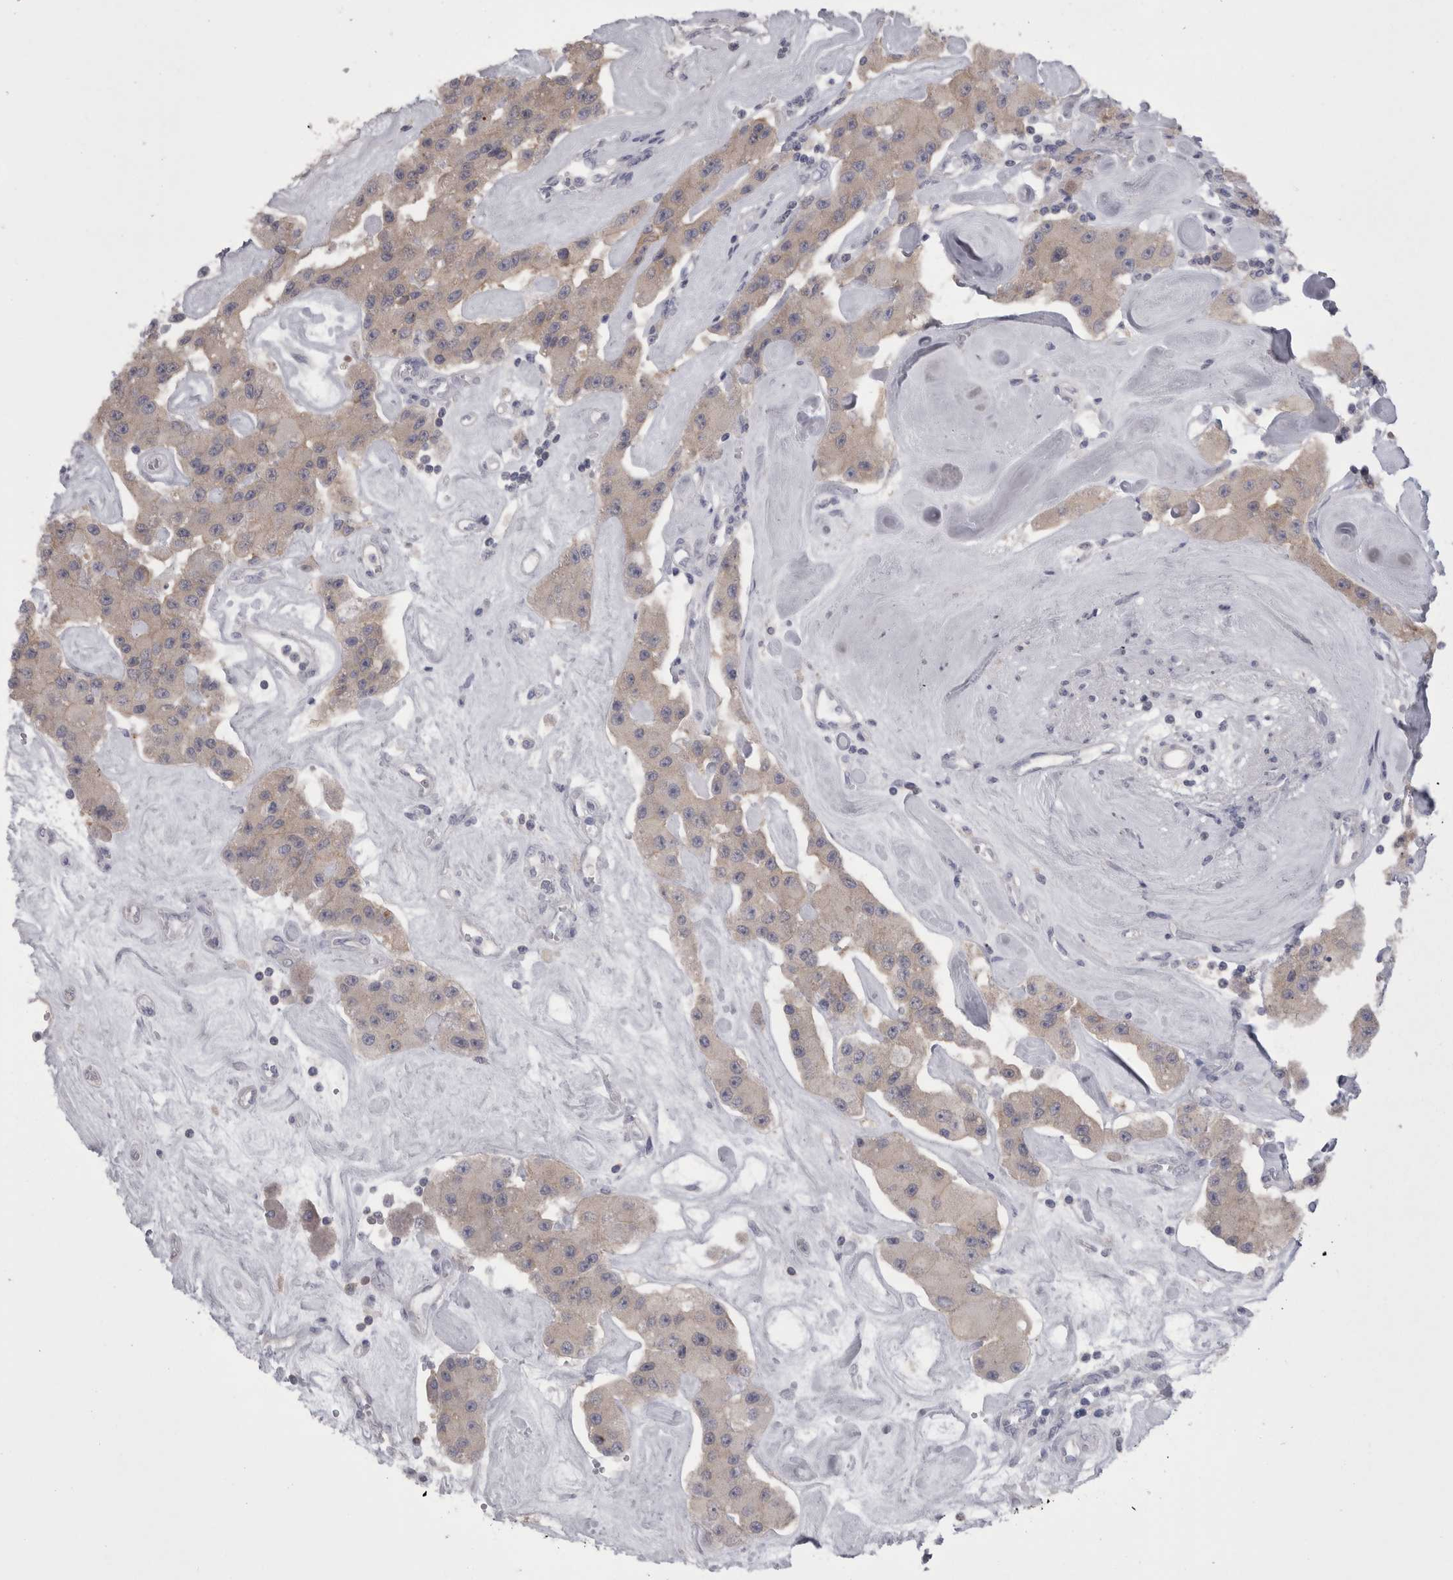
{"staining": {"intensity": "weak", "quantity": "<25%", "location": "cytoplasmic/membranous"}, "tissue": "carcinoid", "cell_type": "Tumor cells", "image_type": "cancer", "snomed": [{"axis": "morphology", "description": "Carcinoid, malignant, NOS"}, {"axis": "topography", "description": "Pancreas"}], "caption": "Carcinoid stained for a protein using immunohistochemistry reveals no staining tumor cells.", "gene": "CAMK2D", "patient": {"sex": "male", "age": 41}}